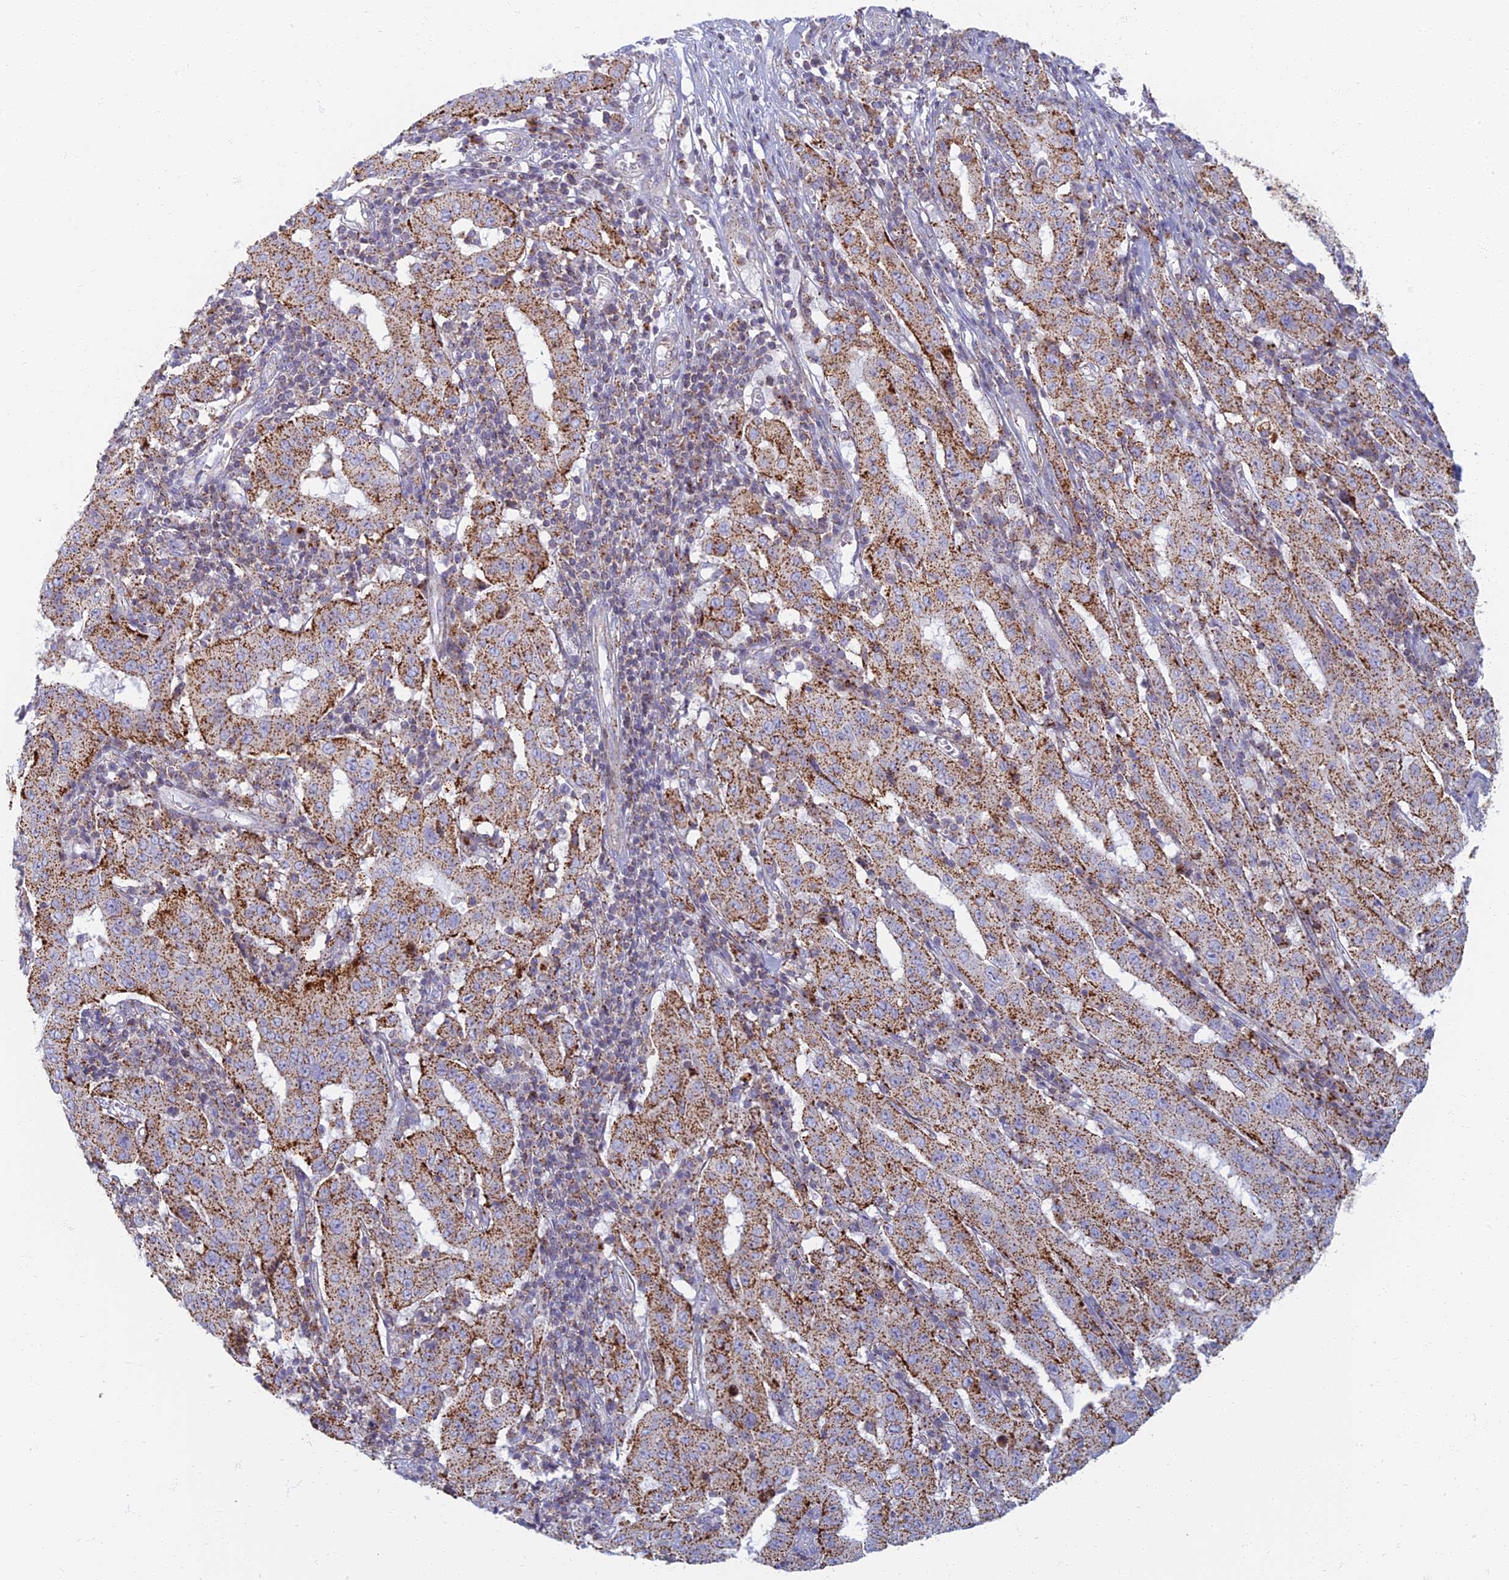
{"staining": {"intensity": "strong", "quantity": ">75%", "location": "cytoplasmic/membranous"}, "tissue": "pancreatic cancer", "cell_type": "Tumor cells", "image_type": "cancer", "snomed": [{"axis": "morphology", "description": "Adenocarcinoma, NOS"}, {"axis": "topography", "description": "Pancreas"}], "caption": "Protein staining of adenocarcinoma (pancreatic) tissue demonstrates strong cytoplasmic/membranous staining in approximately >75% of tumor cells. Immunohistochemistry (ihc) stains the protein in brown and the nuclei are stained blue.", "gene": "CHMP4B", "patient": {"sex": "male", "age": 63}}